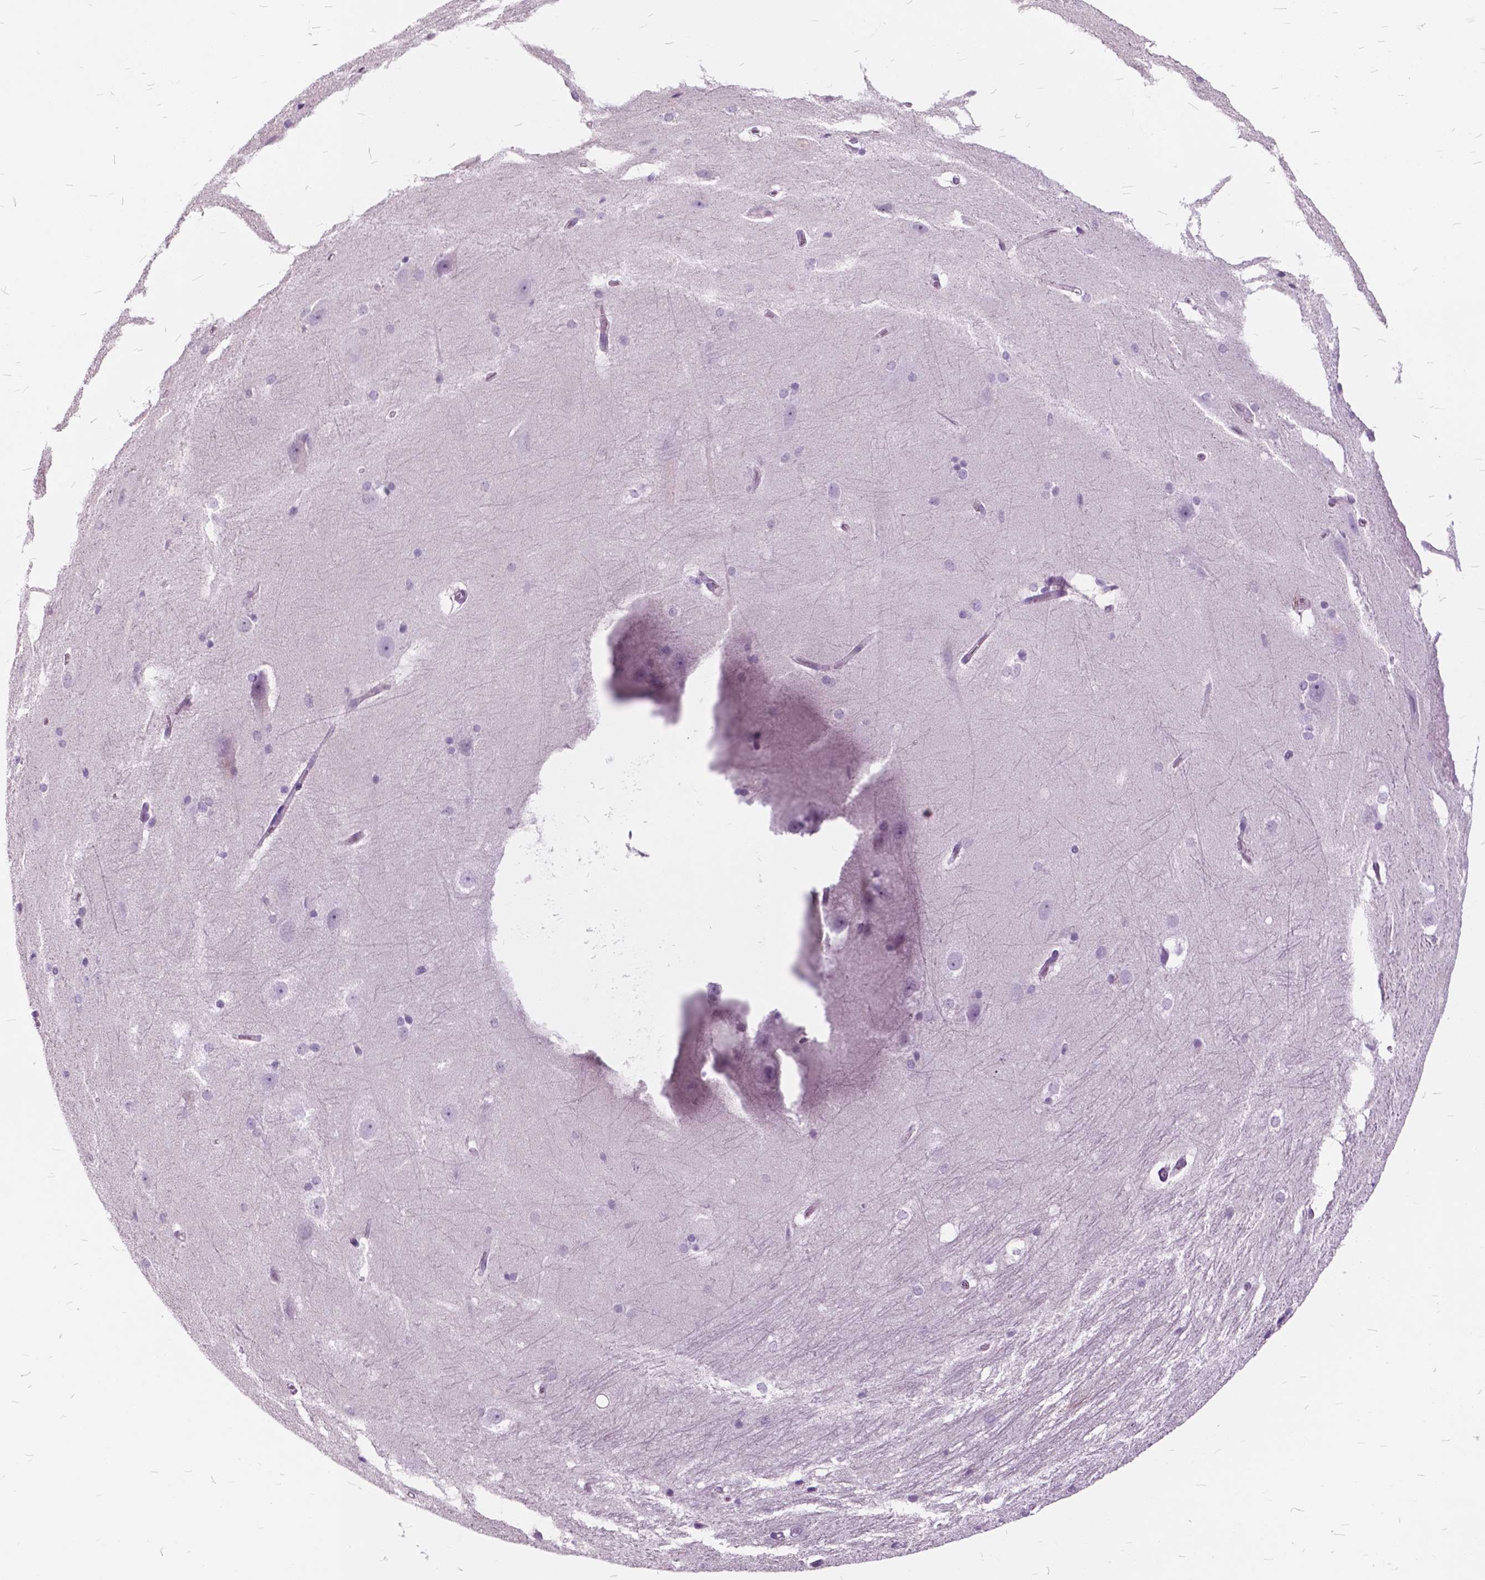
{"staining": {"intensity": "negative", "quantity": "none", "location": "none"}, "tissue": "hippocampus", "cell_type": "Glial cells", "image_type": "normal", "snomed": [{"axis": "morphology", "description": "Normal tissue, NOS"}, {"axis": "topography", "description": "Cerebral cortex"}, {"axis": "topography", "description": "Hippocampus"}], "caption": "Glial cells show no significant protein staining in normal hippocampus. The staining is performed using DAB (3,3'-diaminobenzidine) brown chromogen with nuclei counter-stained in using hematoxylin.", "gene": "SP140", "patient": {"sex": "female", "age": 19}}